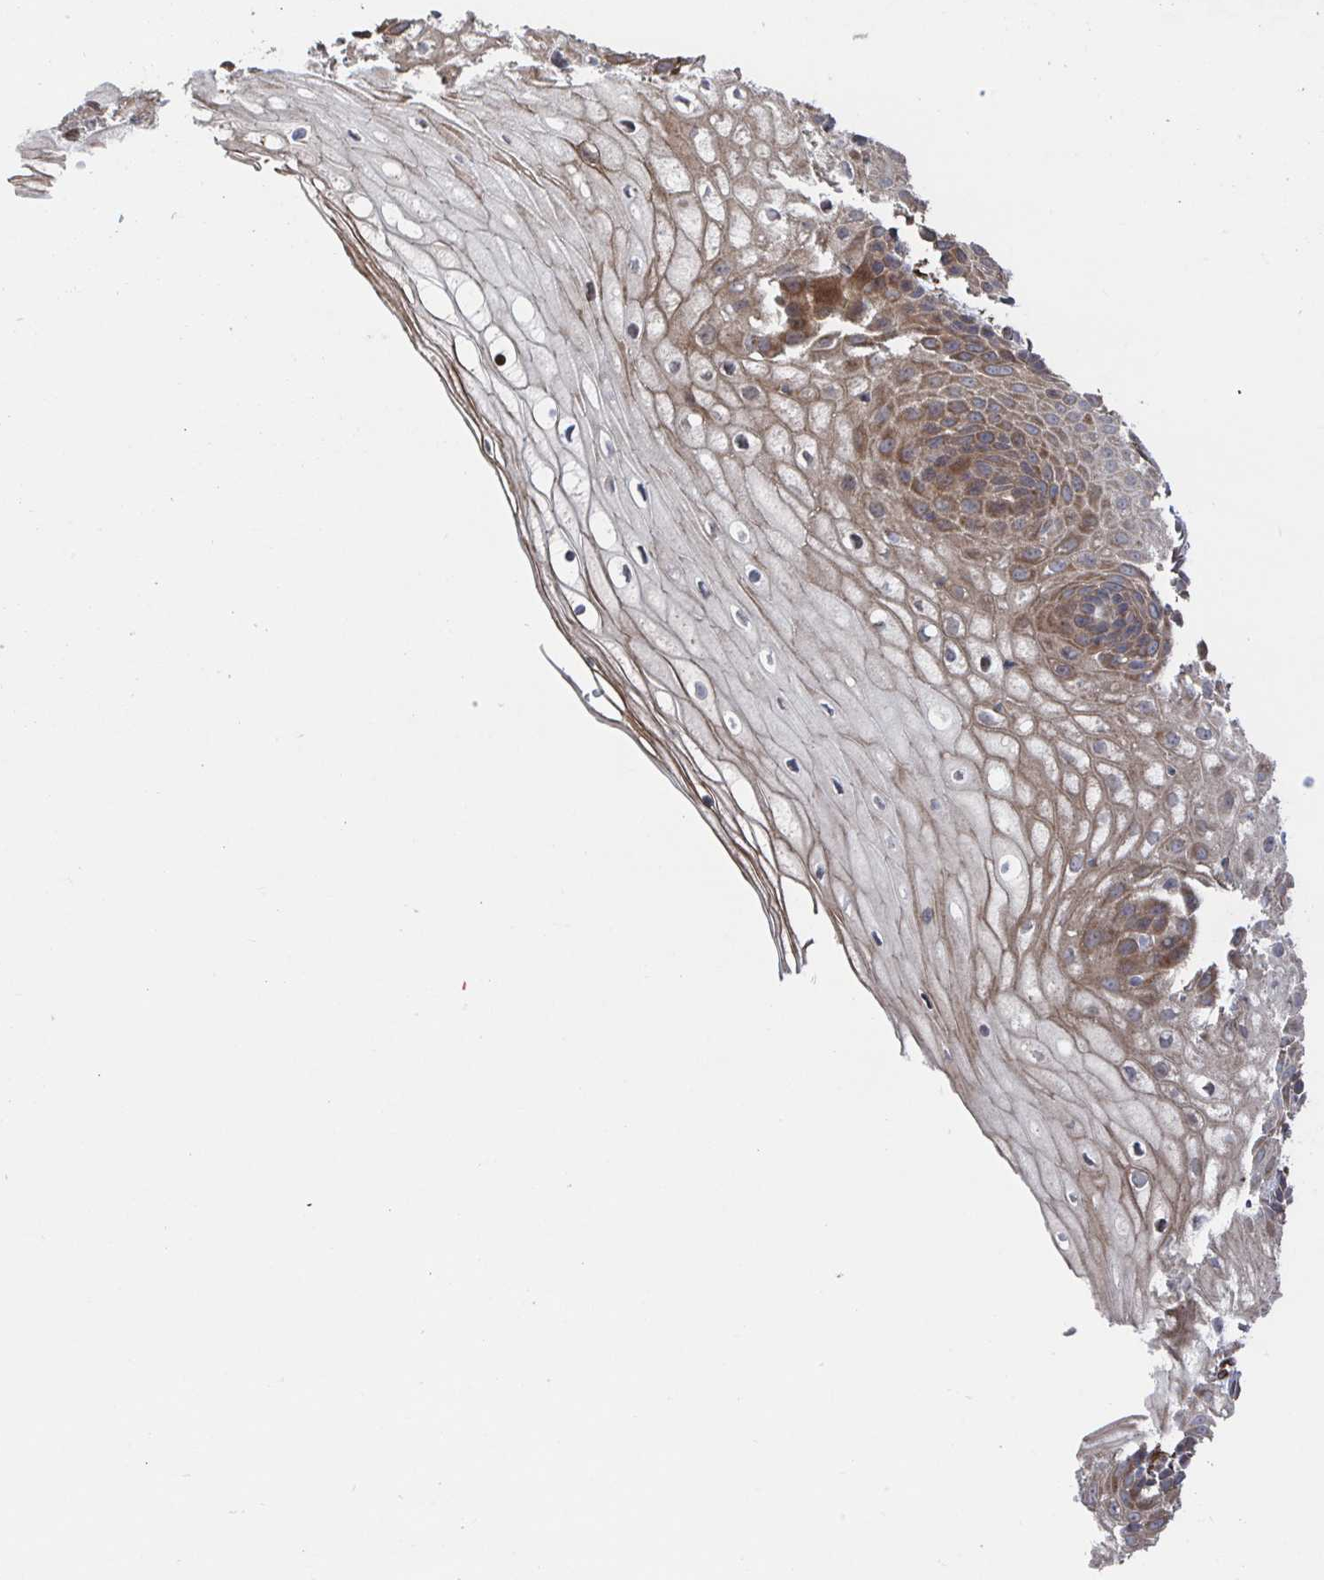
{"staining": {"intensity": "moderate", "quantity": "<25%", "location": "cytoplasmic/membranous"}, "tissue": "cervix", "cell_type": "Glandular cells", "image_type": "normal", "snomed": [{"axis": "morphology", "description": "Normal tissue, NOS"}, {"axis": "topography", "description": "Cervix"}], "caption": "Benign cervix displays moderate cytoplasmic/membranous expression in approximately <25% of glandular cells, visualized by immunohistochemistry. The staining is performed using DAB (3,3'-diaminobenzidine) brown chromogen to label protein expression. The nuclei are counter-stained blue using hematoxylin.", "gene": "DVL3", "patient": {"sex": "female", "age": 36}}